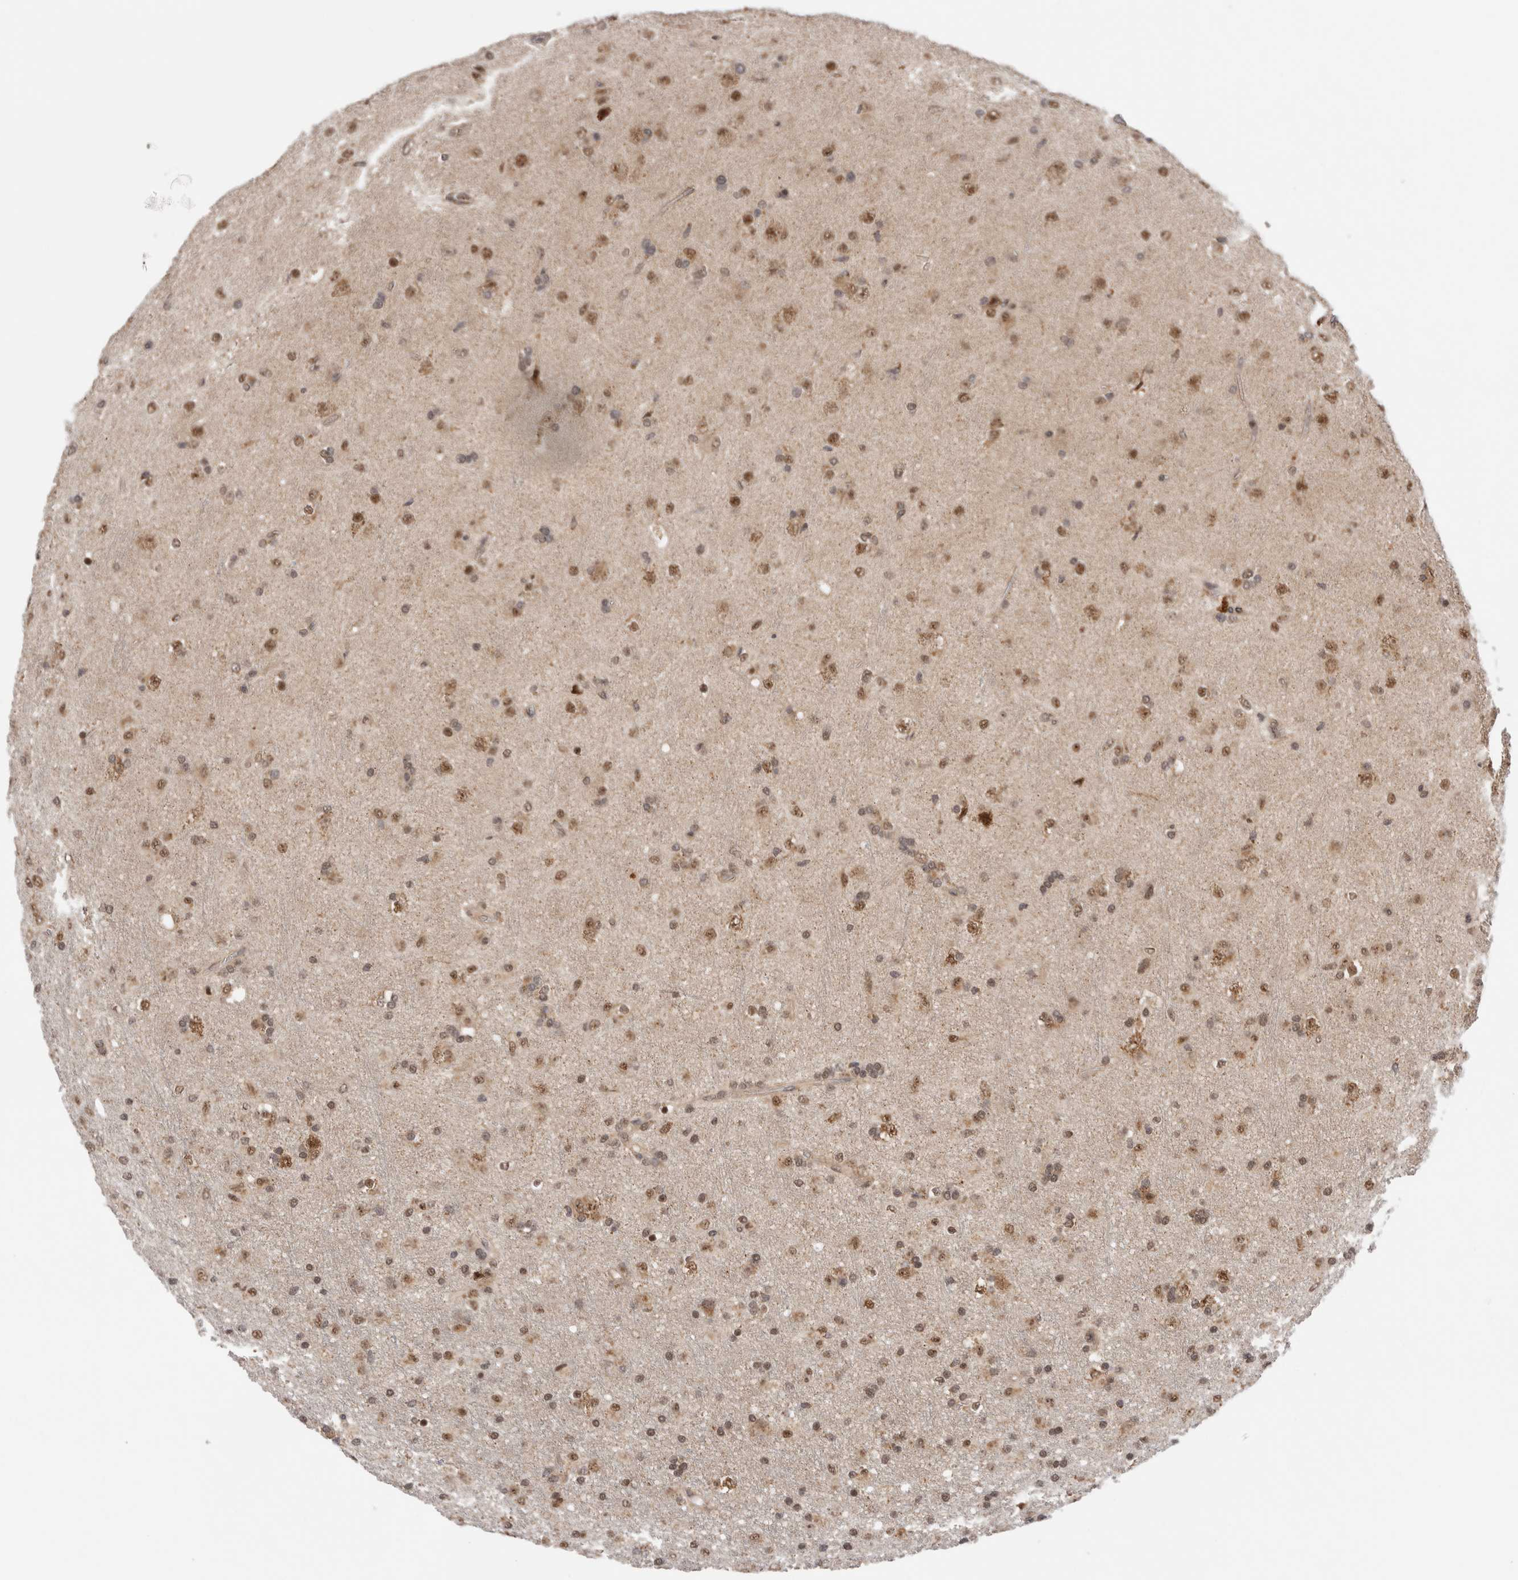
{"staining": {"intensity": "moderate", "quantity": ">75%", "location": "nuclear"}, "tissue": "glioma", "cell_type": "Tumor cells", "image_type": "cancer", "snomed": [{"axis": "morphology", "description": "Glioma, malignant, Low grade"}, {"axis": "topography", "description": "Brain"}], "caption": "The micrograph shows a brown stain indicating the presence of a protein in the nuclear of tumor cells in glioma. (brown staining indicates protein expression, while blue staining denotes nuclei).", "gene": "TMEM65", "patient": {"sex": "male", "age": 65}}